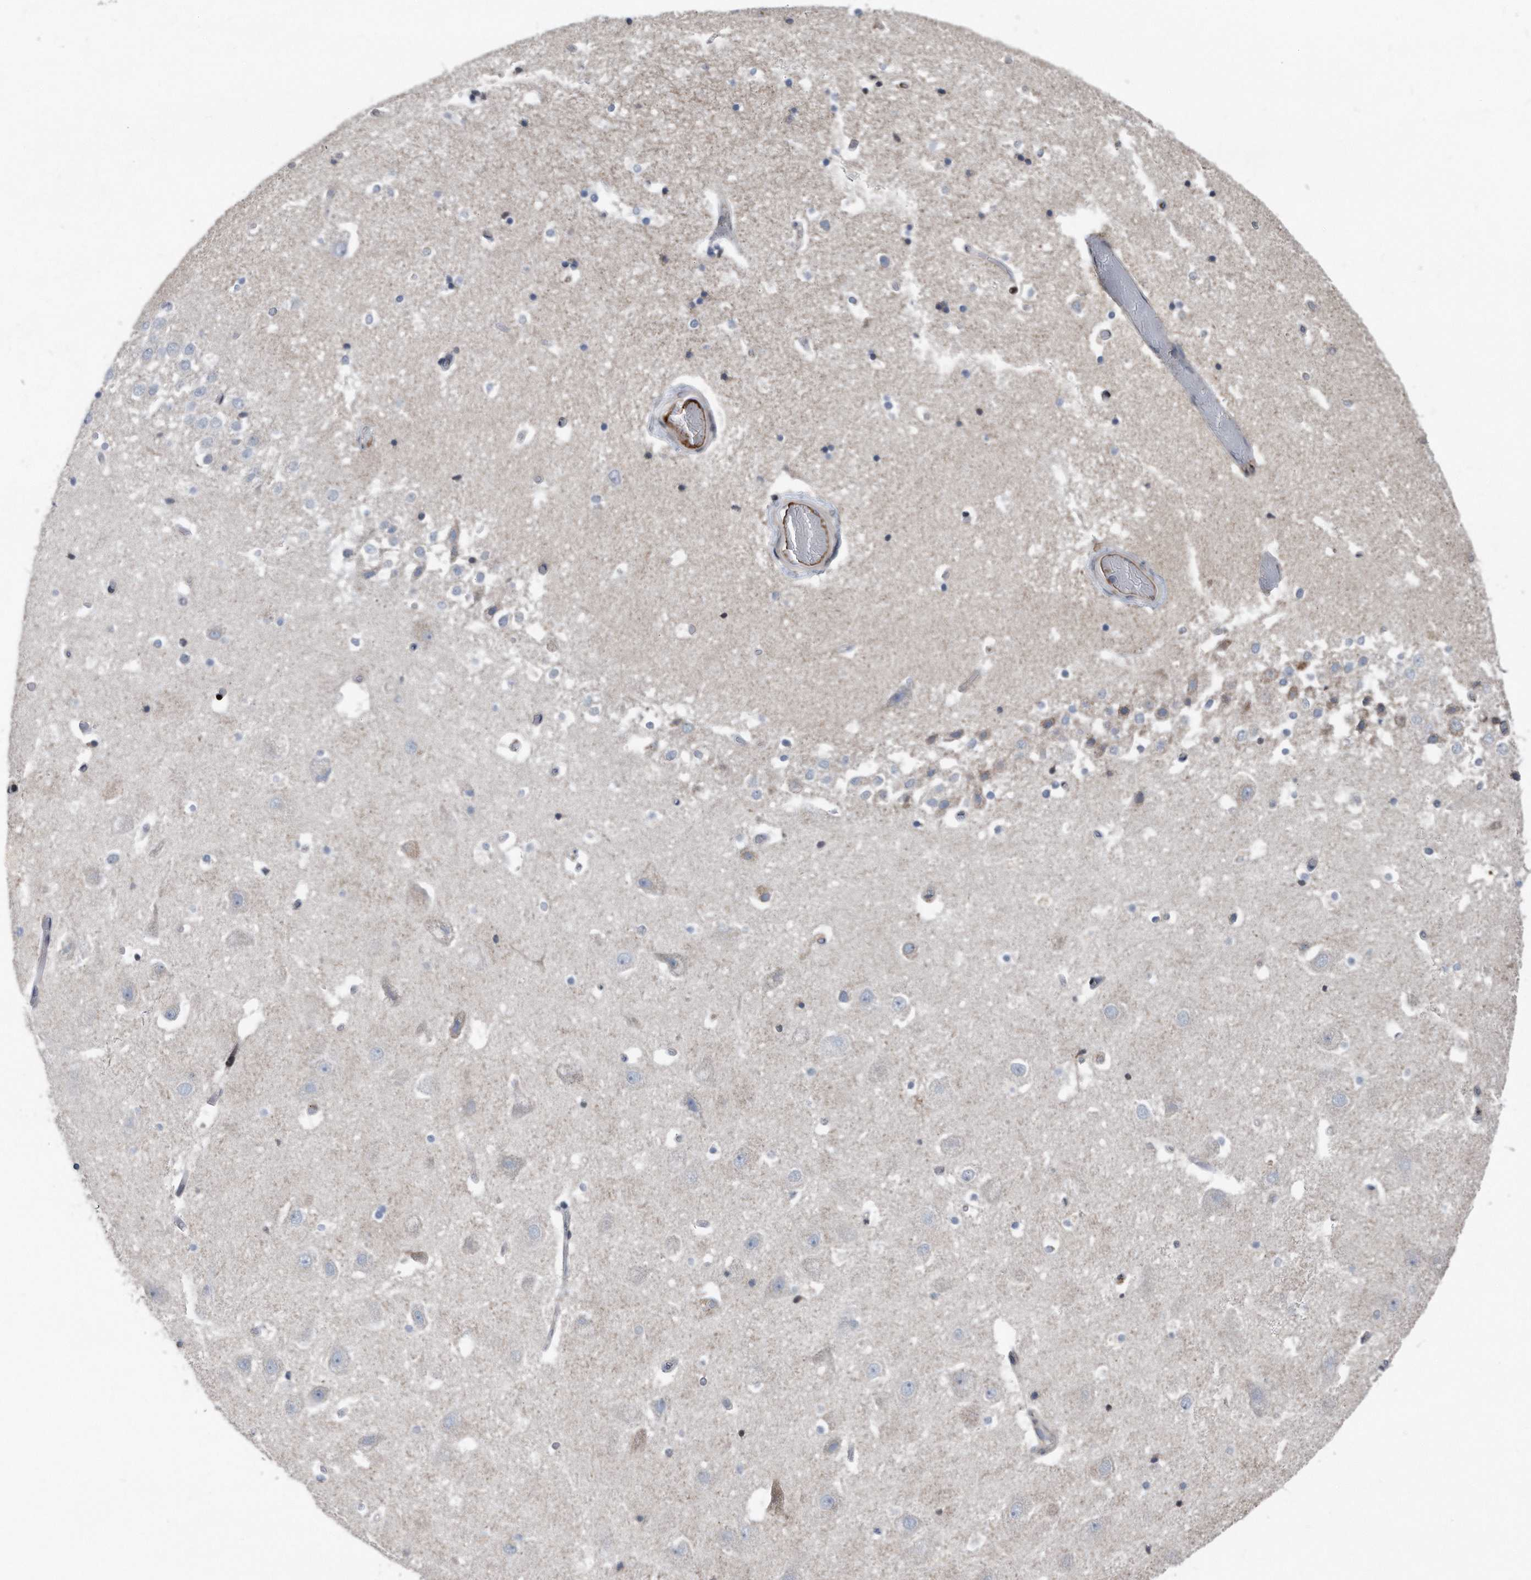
{"staining": {"intensity": "negative", "quantity": "none", "location": "none"}, "tissue": "hippocampus", "cell_type": "Glial cells", "image_type": "normal", "snomed": [{"axis": "morphology", "description": "Normal tissue, NOS"}, {"axis": "topography", "description": "Hippocampus"}], "caption": "Photomicrograph shows no significant protein expression in glial cells of unremarkable hippocampus. (Brightfield microscopy of DAB IHC at high magnification).", "gene": "DST", "patient": {"sex": "female", "age": 52}}